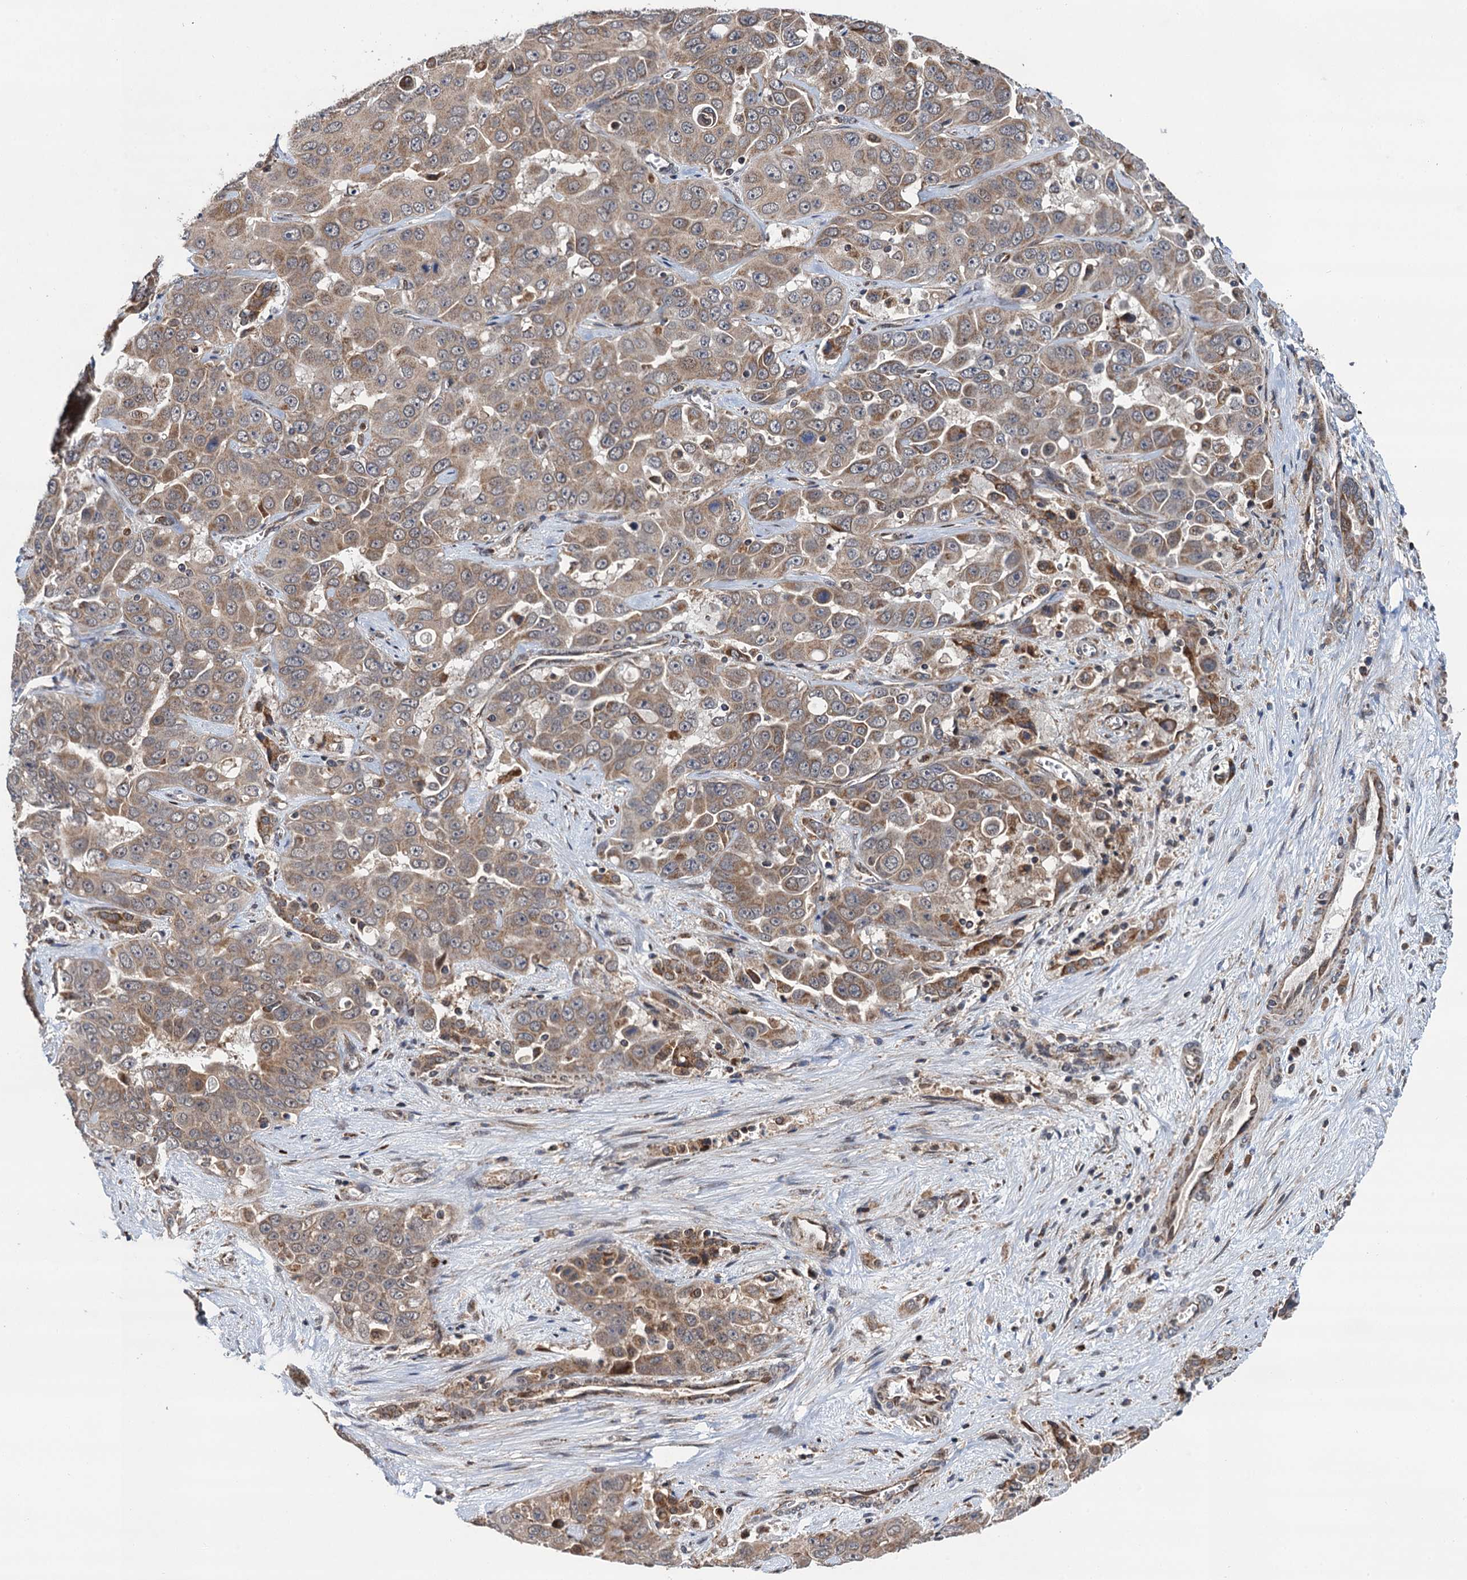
{"staining": {"intensity": "moderate", "quantity": ">75%", "location": "cytoplasmic/membranous"}, "tissue": "liver cancer", "cell_type": "Tumor cells", "image_type": "cancer", "snomed": [{"axis": "morphology", "description": "Cholangiocarcinoma"}, {"axis": "topography", "description": "Liver"}], "caption": "Protein expression by immunohistochemistry (IHC) shows moderate cytoplasmic/membranous expression in approximately >75% of tumor cells in liver cholangiocarcinoma.", "gene": "CMPK2", "patient": {"sex": "female", "age": 52}}